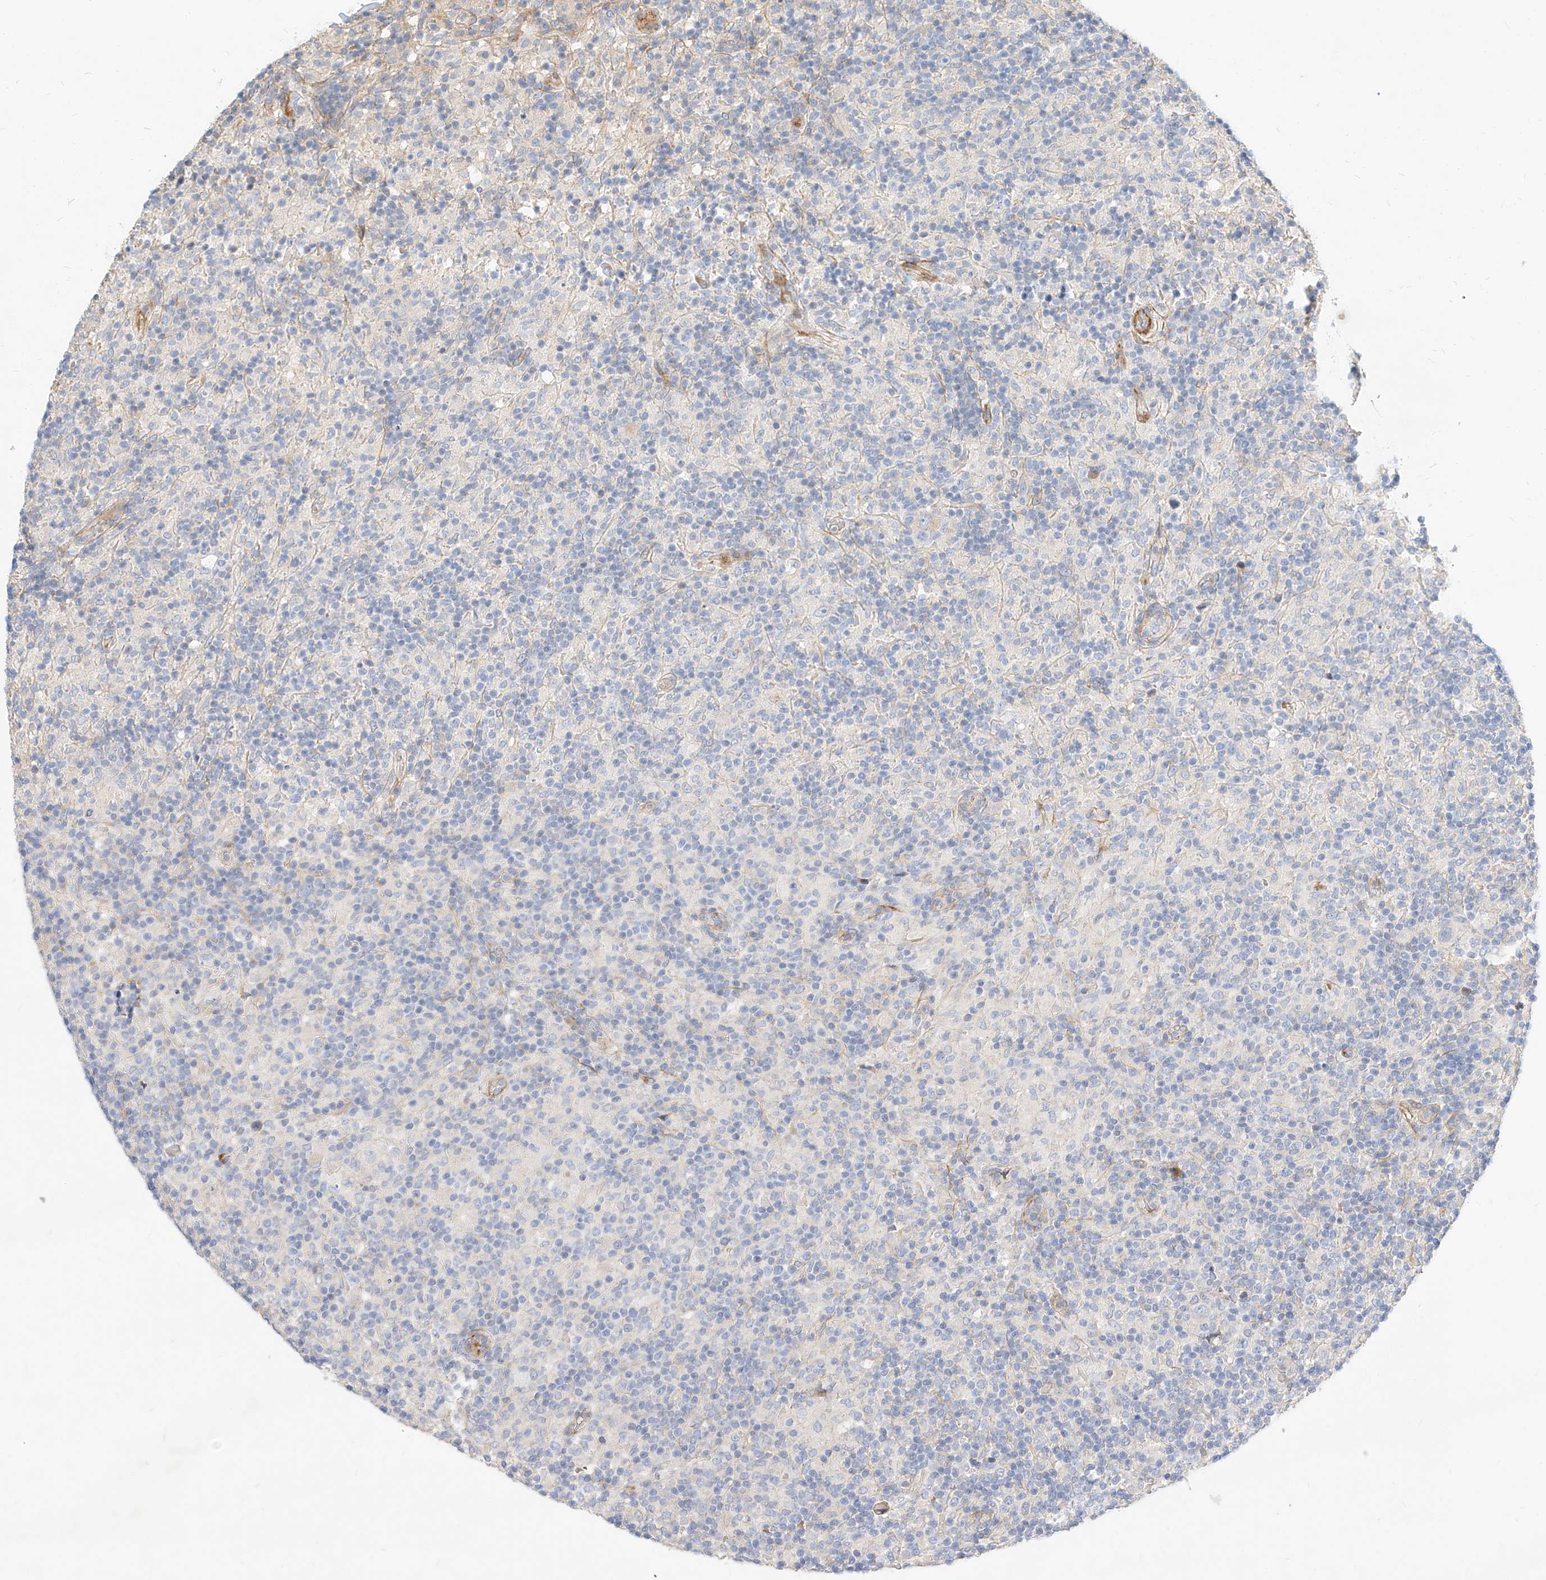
{"staining": {"intensity": "negative", "quantity": "none", "location": "none"}, "tissue": "lymphoma", "cell_type": "Tumor cells", "image_type": "cancer", "snomed": [{"axis": "morphology", "description": "Hodgkin's disease, NOS"}, {"axis": "topography", "description": "Lymph node"}], "caption": "Immunohistochemical staining of human lymphoma shows no significant staining in tumor cells.", "gene": "KCNH5", "patient": {"sex": "male", "age": 70}}